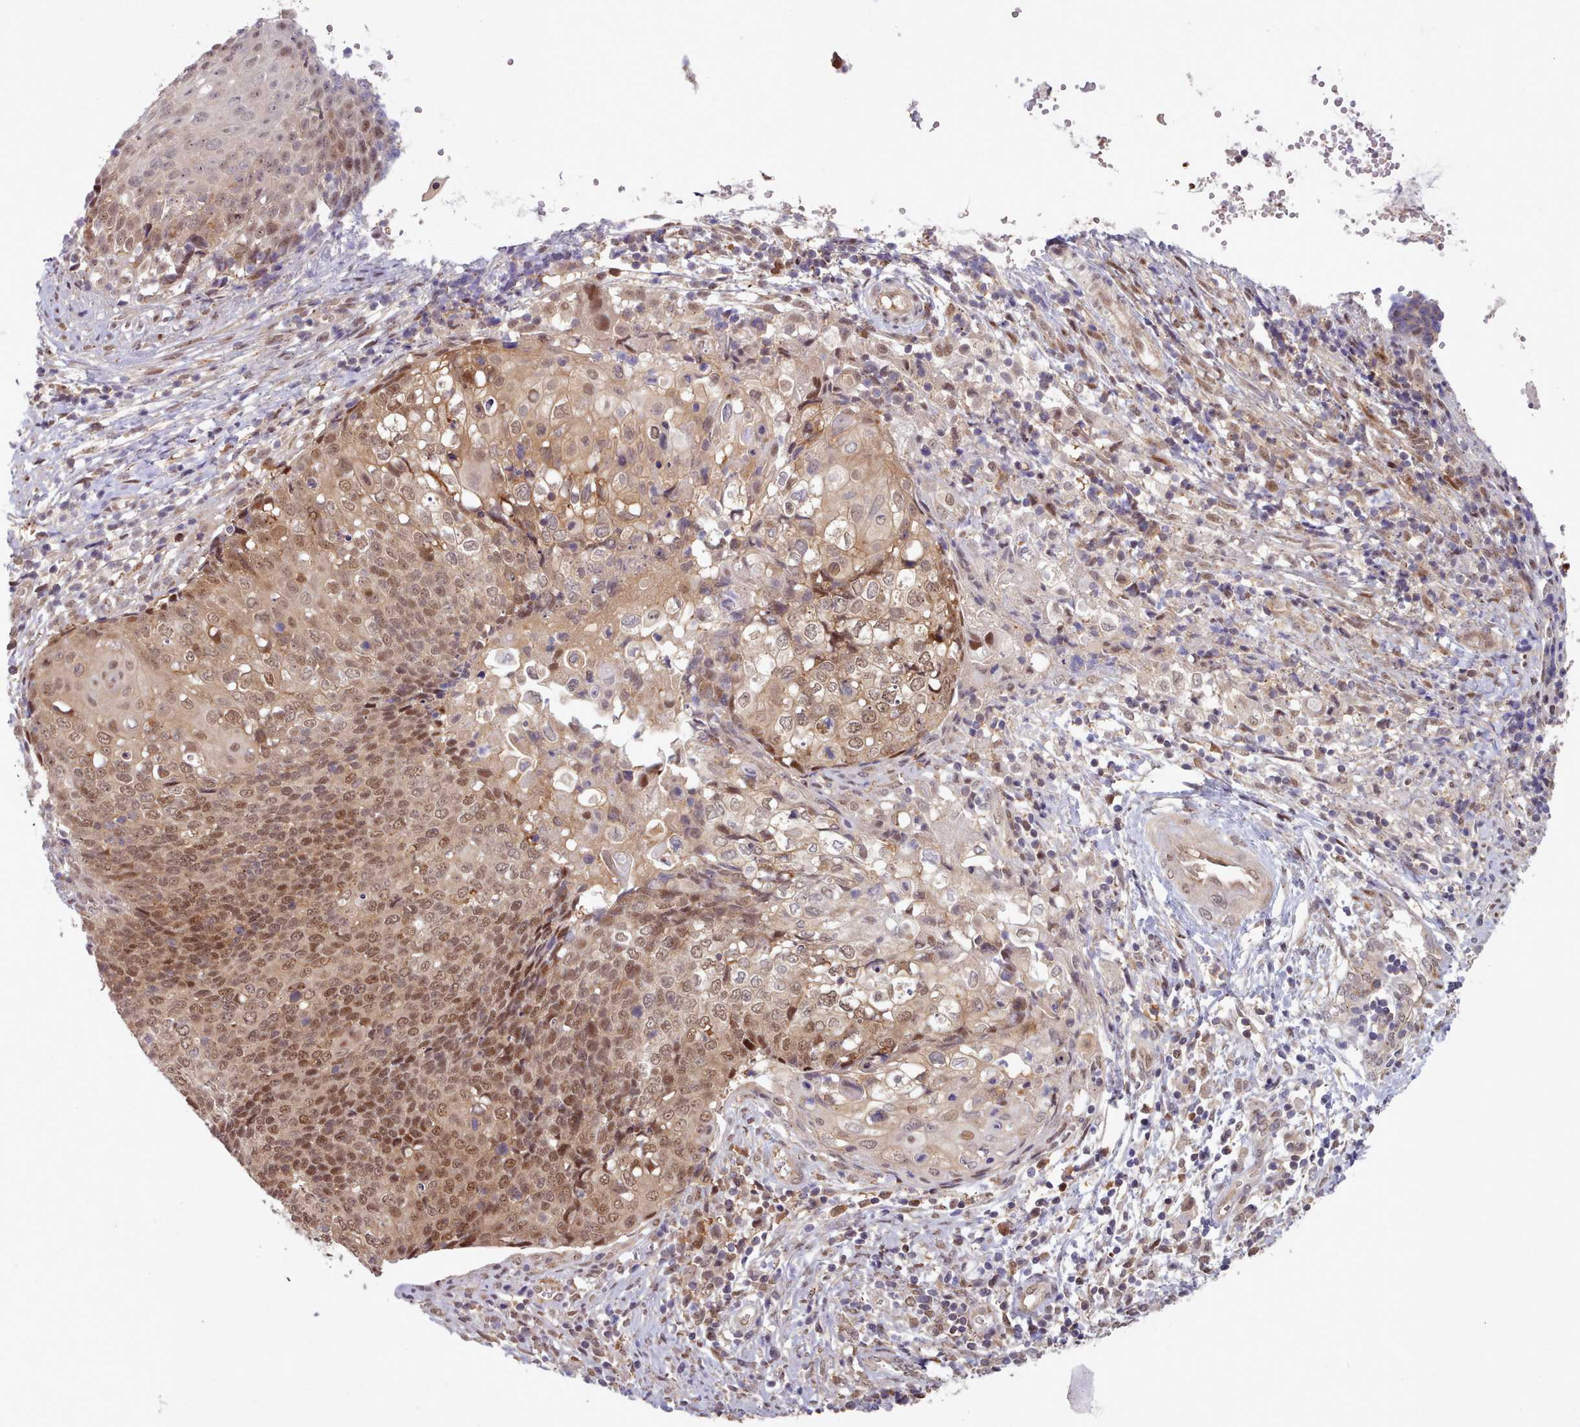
{"staining": {"intensity": "strong", "quantity": ">75%", "location": "cytoplasmic/membranous,nuclear"}, "tissue": "cervical cancer", "cell_type": "Tumor cells", "image_type": "cancer", "snomed": [{"axis": "morphology", "description": "Squamous cell carcinoma, NOS"}, {"axis": "topography", "description": "Cervix"}], "caption": "This micrograph reveals cervical cancer stained with IHC to label a protein in brown. The cytoplasmic/membranous and nuclear of tumor cells show strong positivity for the protein. Nuclei are counter-stained blue.", "gene": "CES3", "patient": {"sex": "female", "age": 39}}